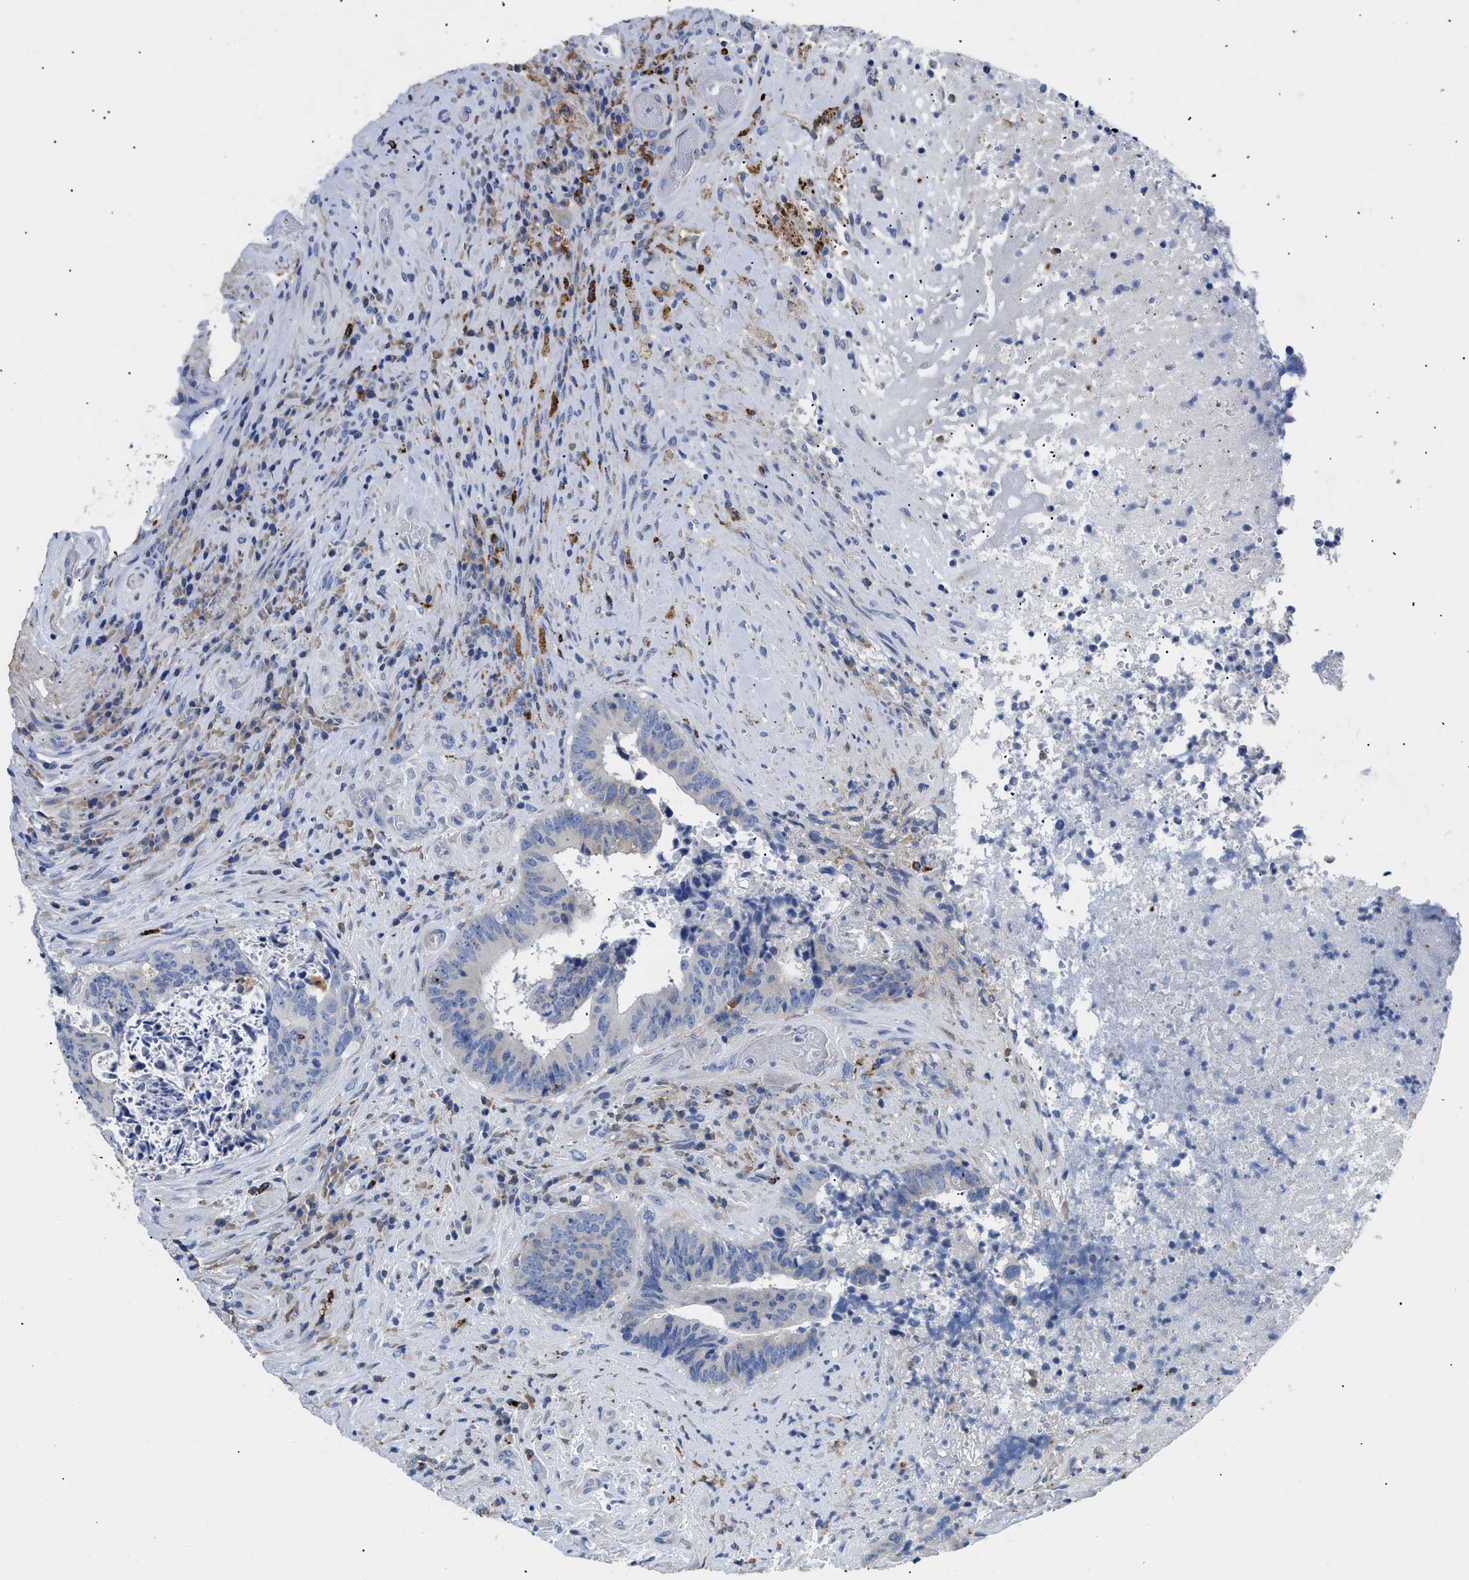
{"staining": {"intensity": "negative", "quantity": "none", "location": "none"}, "tissue": "colorectal cancer", "cell_type": "Tumor cells", "image_type": "cancer", "snomed": [{"axis": "morphology", "description": "Adenocarcinoma, NOS"}, {"axis": "topography", "description": "Rectum"}], "caption": "Protein analysis of colorectal adenocarcinoma demonstrates no significant expression in tumor cells.", "gene": "HLA-DPA1", "patient": {"sex": "male", "age": 72}}